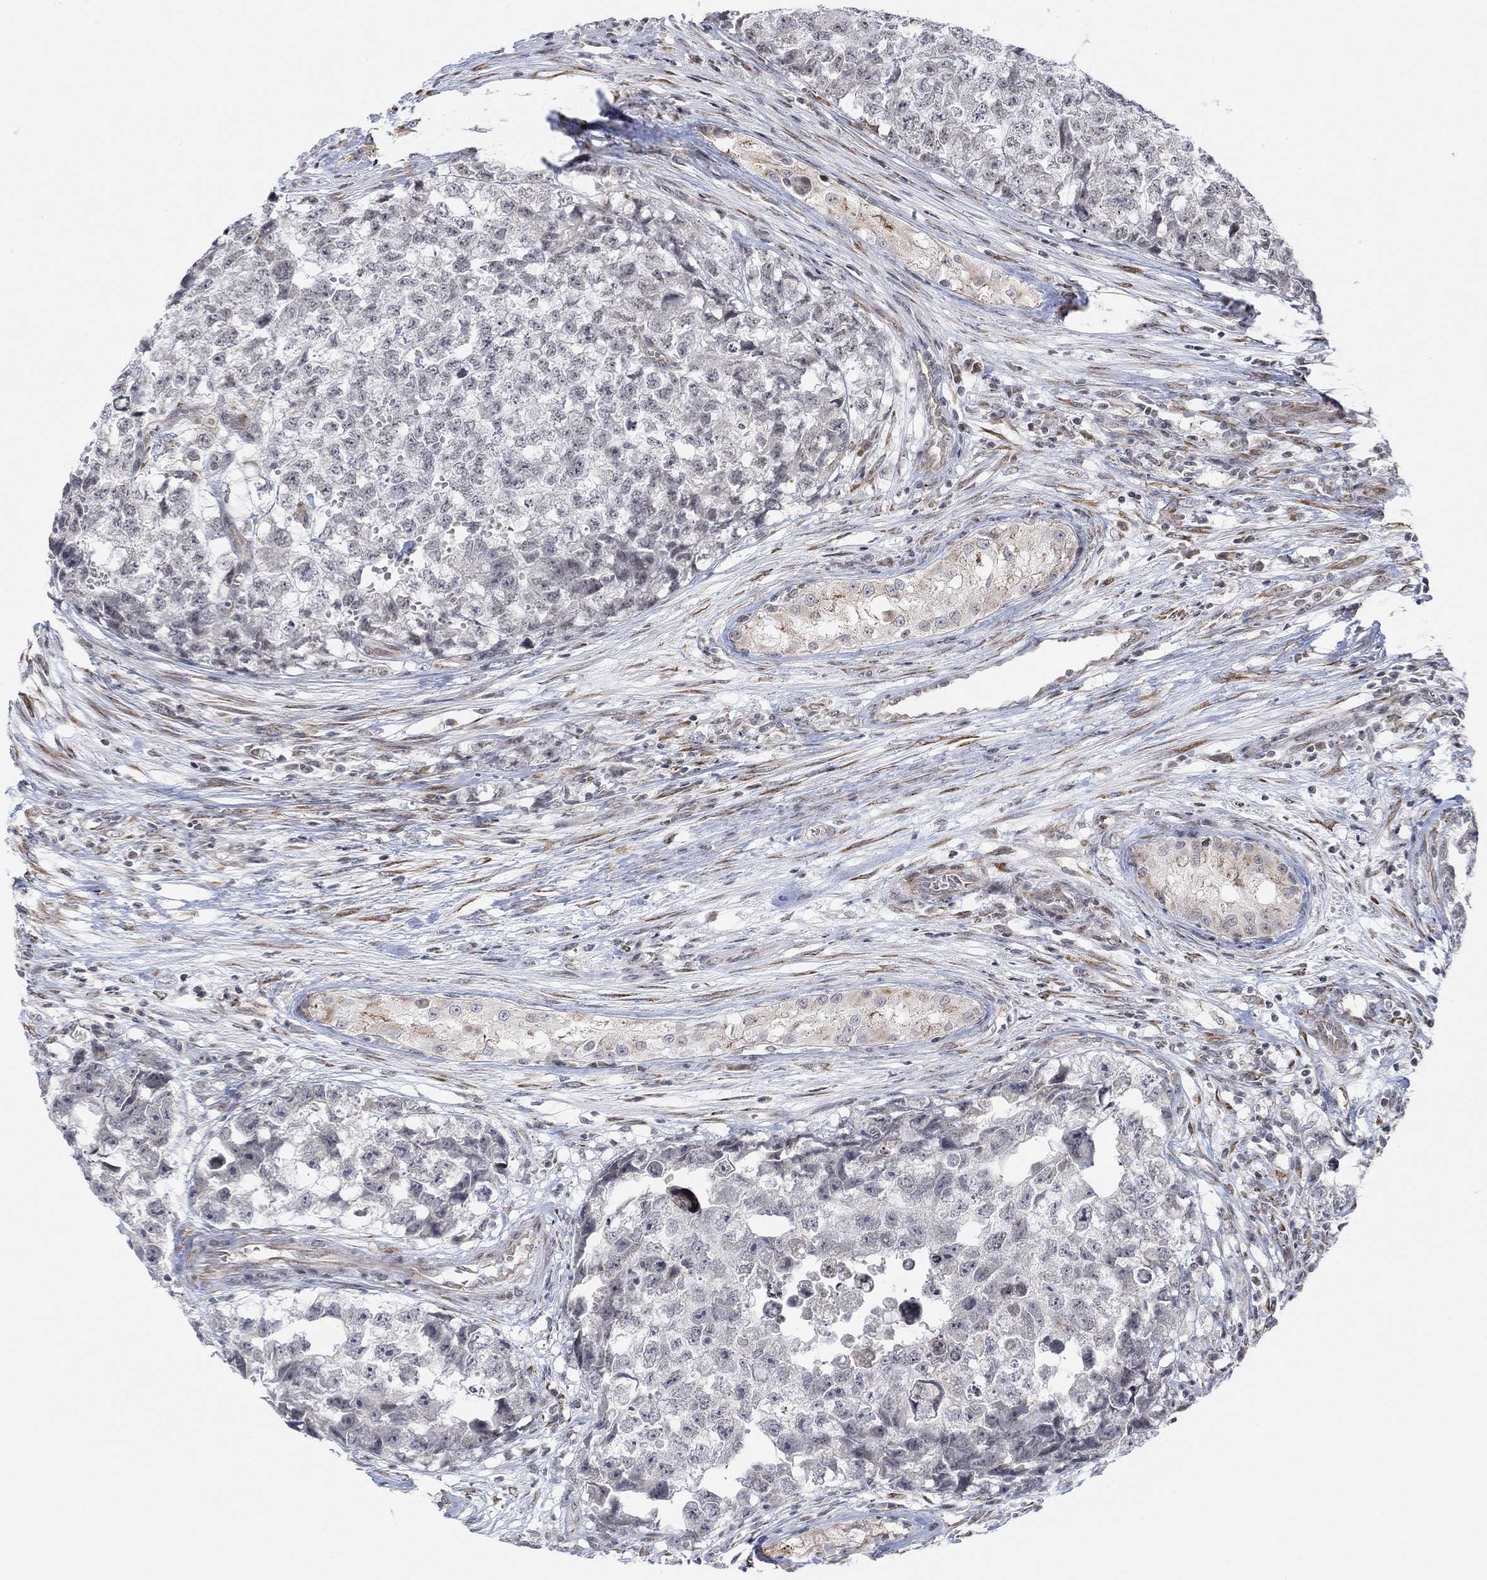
{"staining": {"intensity": "negative", "quantity": "none", "location": "none"}, "tissue": "testis cancer", "cell_type": "Tumor cells", "image_type": "cancer", "snomed": [{"axis": "morphology", "description": "Seminoma, NOS"}, {"axis": "morphology", "description": "Carcinoma, Embryonal, NOS"}, {"axis": "topography", "description": "Testis"}], "caption": "An image of human seminoma (testis) is negative for staining in tumor cells.", "gene": "ABHD14A", "patient": {"sex": "male", "age": 22}}